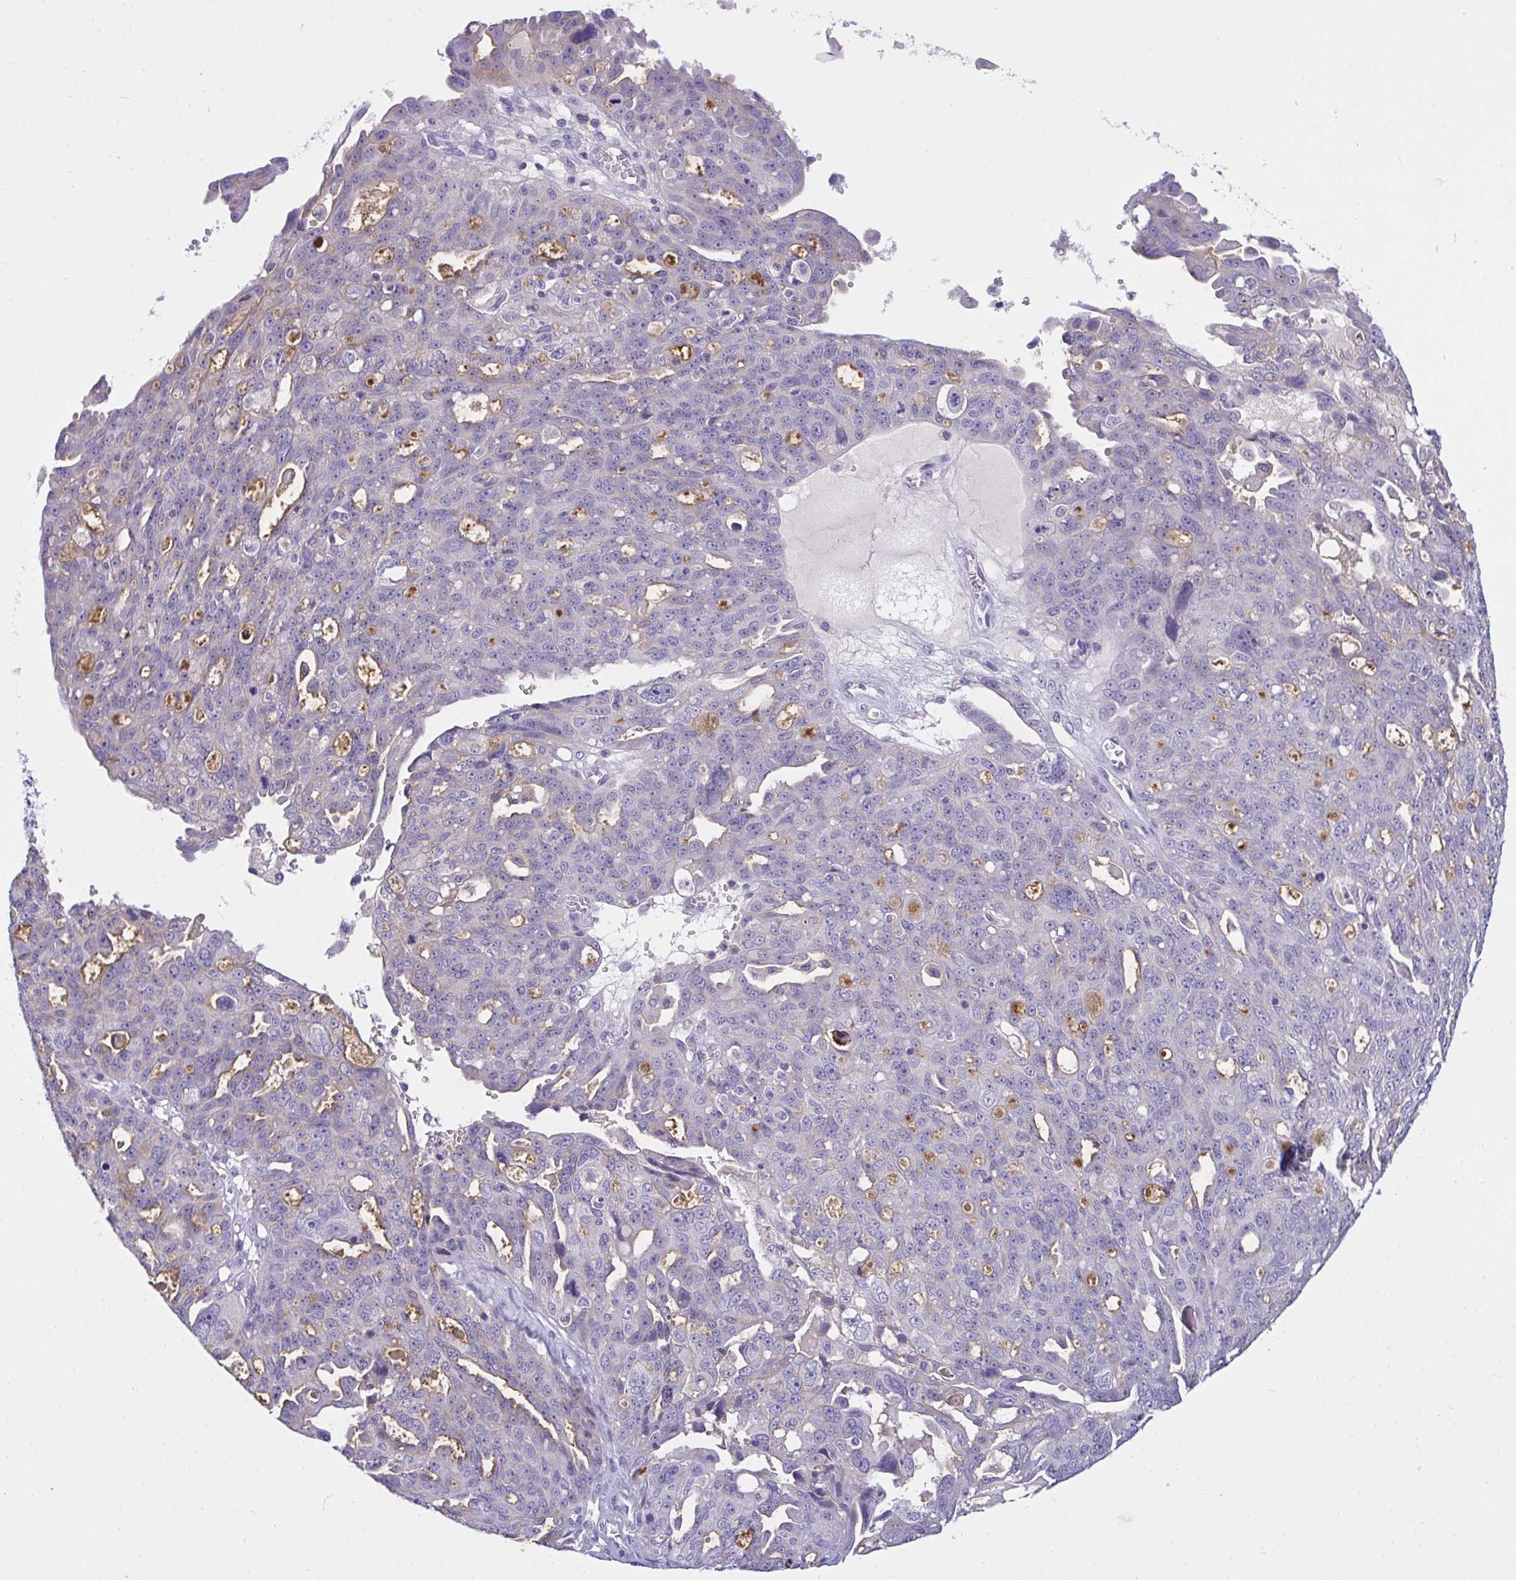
{"staining": {"intensity": "negative", "quantity": "none", "location": "none"}, "tissue": "ovarian cancer", "cell_type": "Tumor cells", "image_type": "cancer", "snomed": [{"axis": "morphology", "description": "Carcinoma, endometroid"}, {"axis": "topography", "description": "Ovary"}], "caption": "Endometroid carcinoma (ovarian) was stained to show a protein in brown. There is no significant positivity in tumor cells.", "gene": "SEMA6B", "patient": {"sex": "female", "age": 70}}